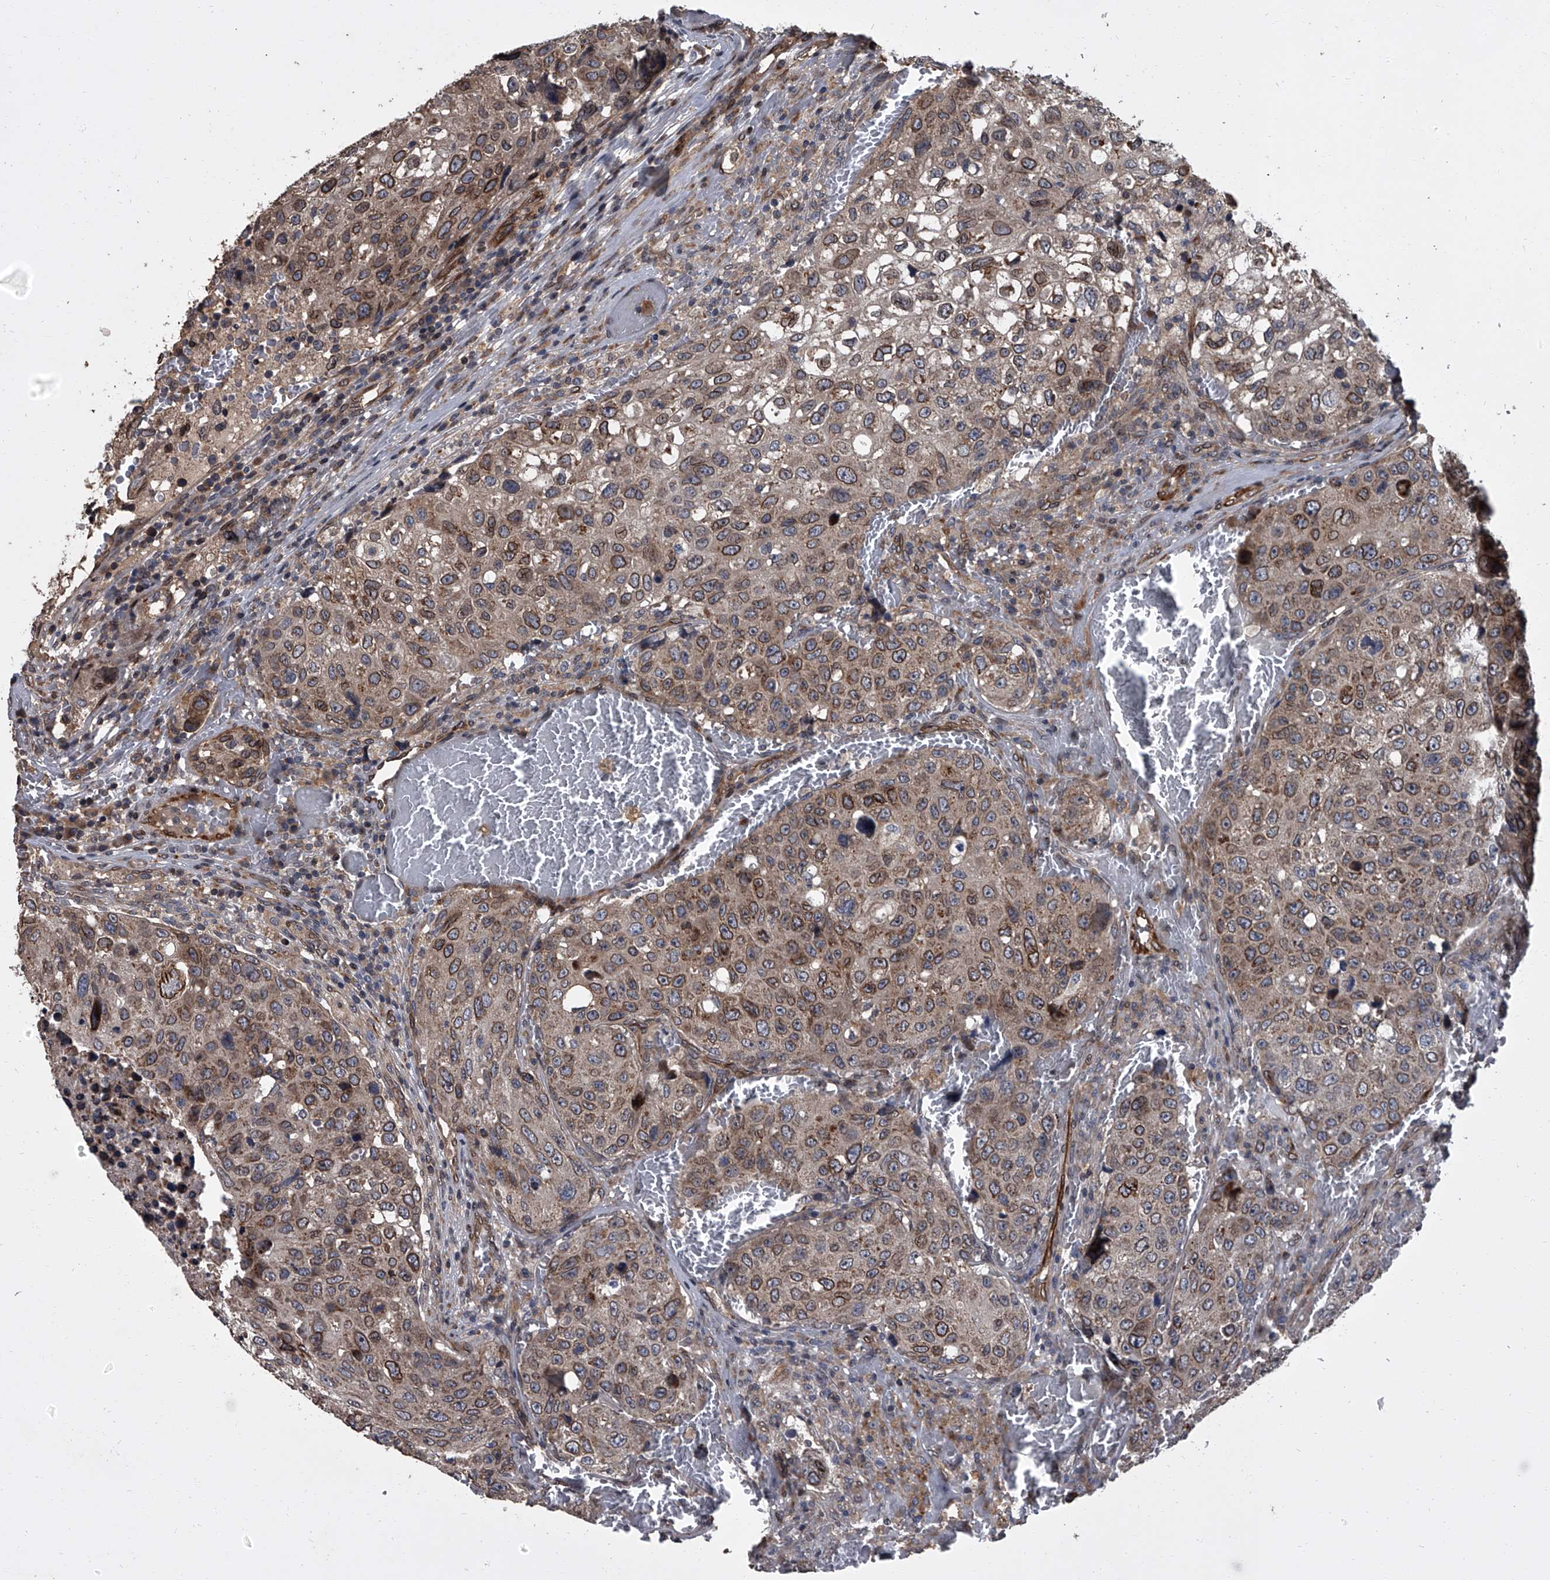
{"staining": {"intensity": "moderate", "quantity": ">75%", "location": "cytoplasmic/membranous,nuclear"}, "tissue": "urothelial cancer", "cell_type": "Tumor cells", "image_type": "cancer", "snomed": [{"axis": "morphology", "description": "Urothelial carcinoma, High grade"}, {"axis": "topography", "description": "Lymph node"}, {"axis": "topography", "description": "Urinary bladder"}], "caption": "Immunohistochemical staining of high-grade urothelial carcinoma demonstrates medium levels of moderate cytoplasmic/membranous and nuclear positivity in about >75% of tumor cells. The protein of interest is shown in brown color, while the nuclei are stained blue.", "gene": "LRRC8C", "patient": {"sex": "male", "age": 51}}